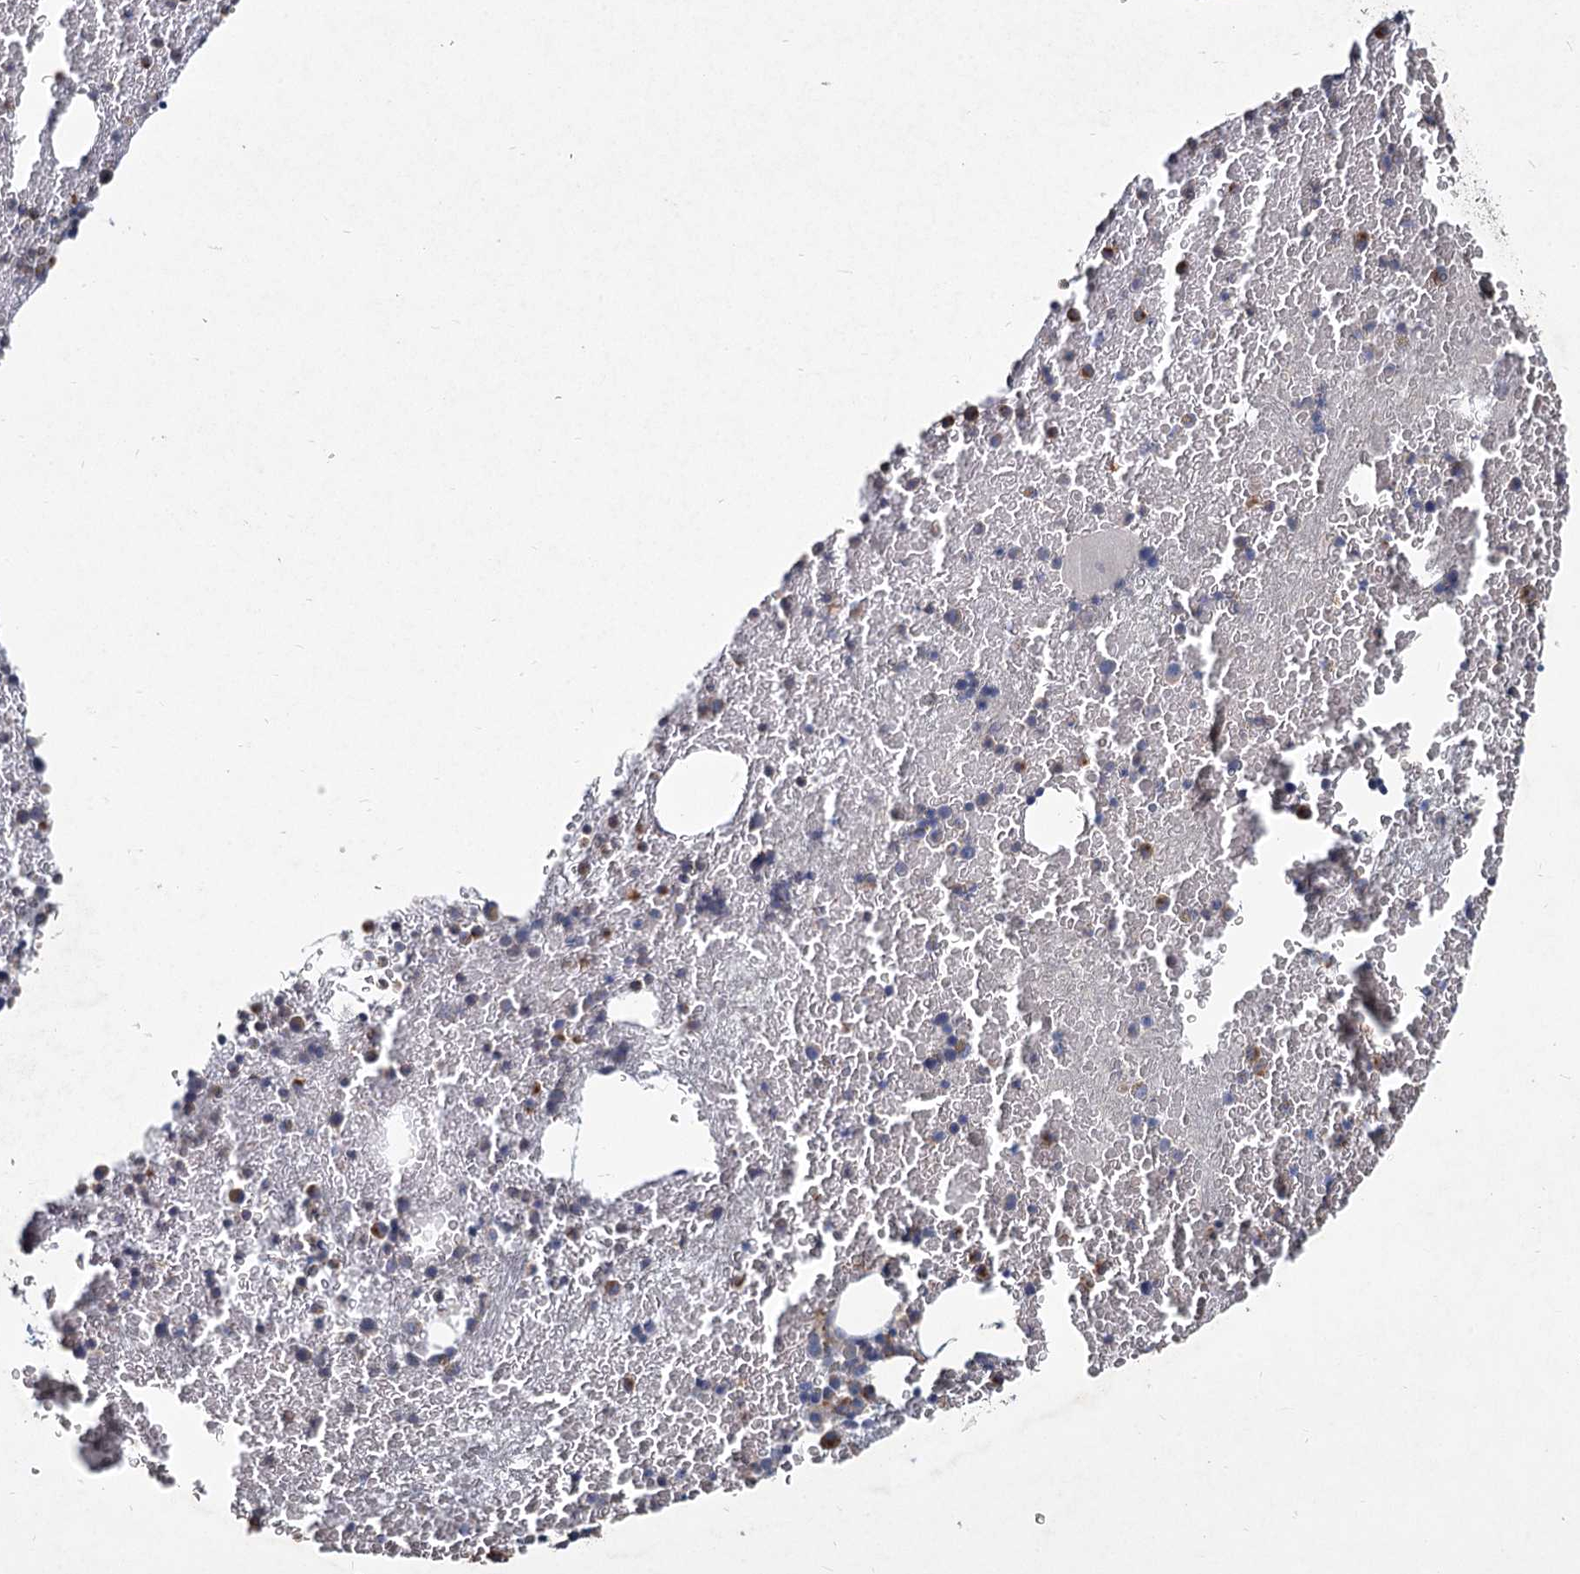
{"staining": {"intensity": "moderate", "quantity": "<25%", "location": "cytoplasmic/membranous"}, "tissue": "bone marrow", "cell_type": "Hematopoietic cells", "image_type": "normal", "snomed": [{"axis": "morphology", "description": "Normal tissue, NOS"}, {"axis": "topography", "description": "Bone marrow"}], "caption": "Immunohistochemistry histopathology image of benign bone marrow stained for a protein (brown), which exhibits low levels of moderate cytoplasmic/membranous expression in approximately <25% of hematopoietic cells.", "gene": "HES2", "patient": {"sex": "male", "age": 36}}